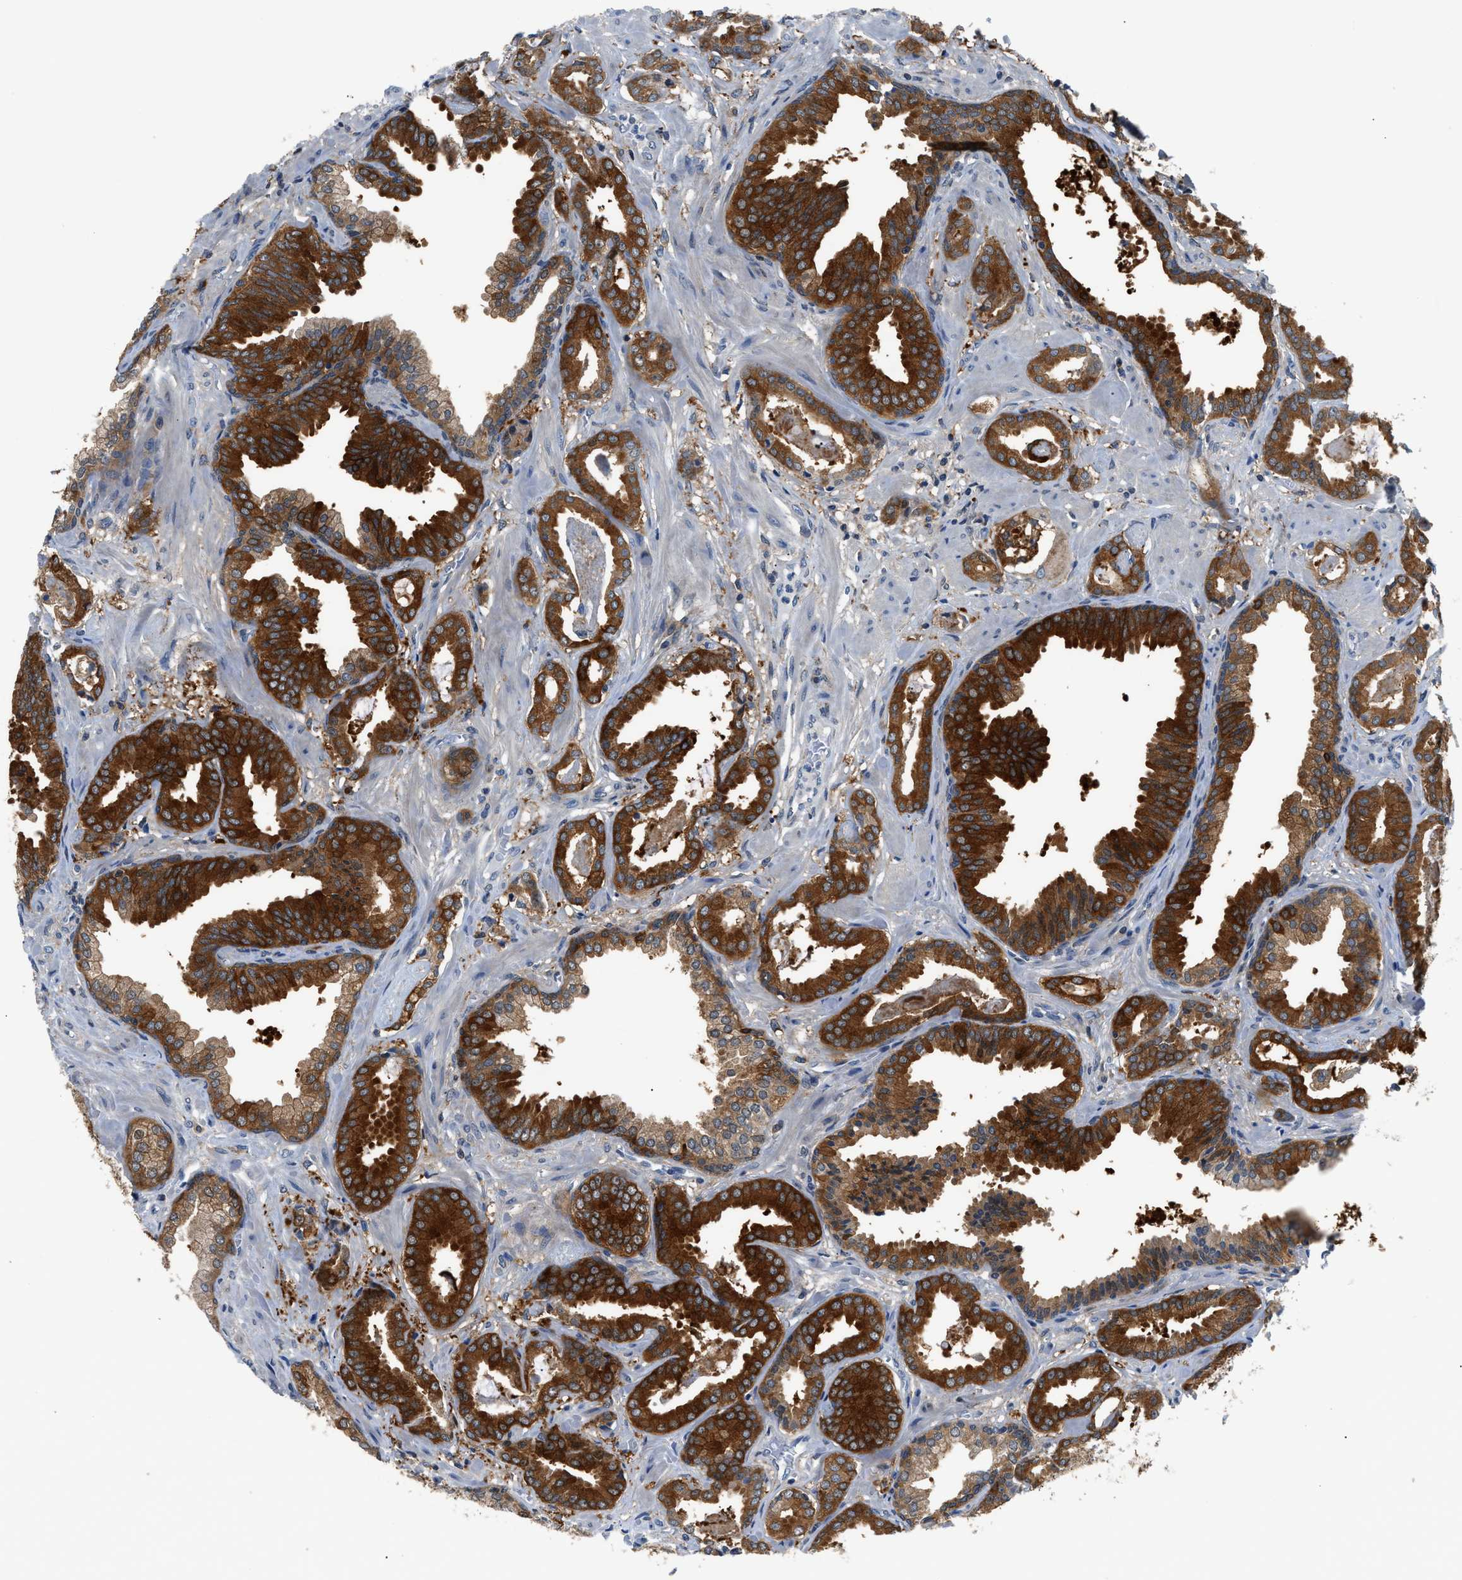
{"staining": {"intensity": "strong", "quantity": ">75%", "location": "cytoplasmic/membranous"}, "tissue": "prostate cancer", "cell_type": "Tumor cells", "image_type": "cancer", "snomed": [{"axis": "morphology", "description": "Adenocarcinoma, Low grade"}, {"axis": "topography", "description": "Prostate"}], "caption": "Prostate cancer tissue displays strong cytoplasmic/membranous expression in about >75% of tumor cells, visualized by immunohistochemistry.", "gene": "TMEM45B", "patient": {"sex": "male", "age": 53}}